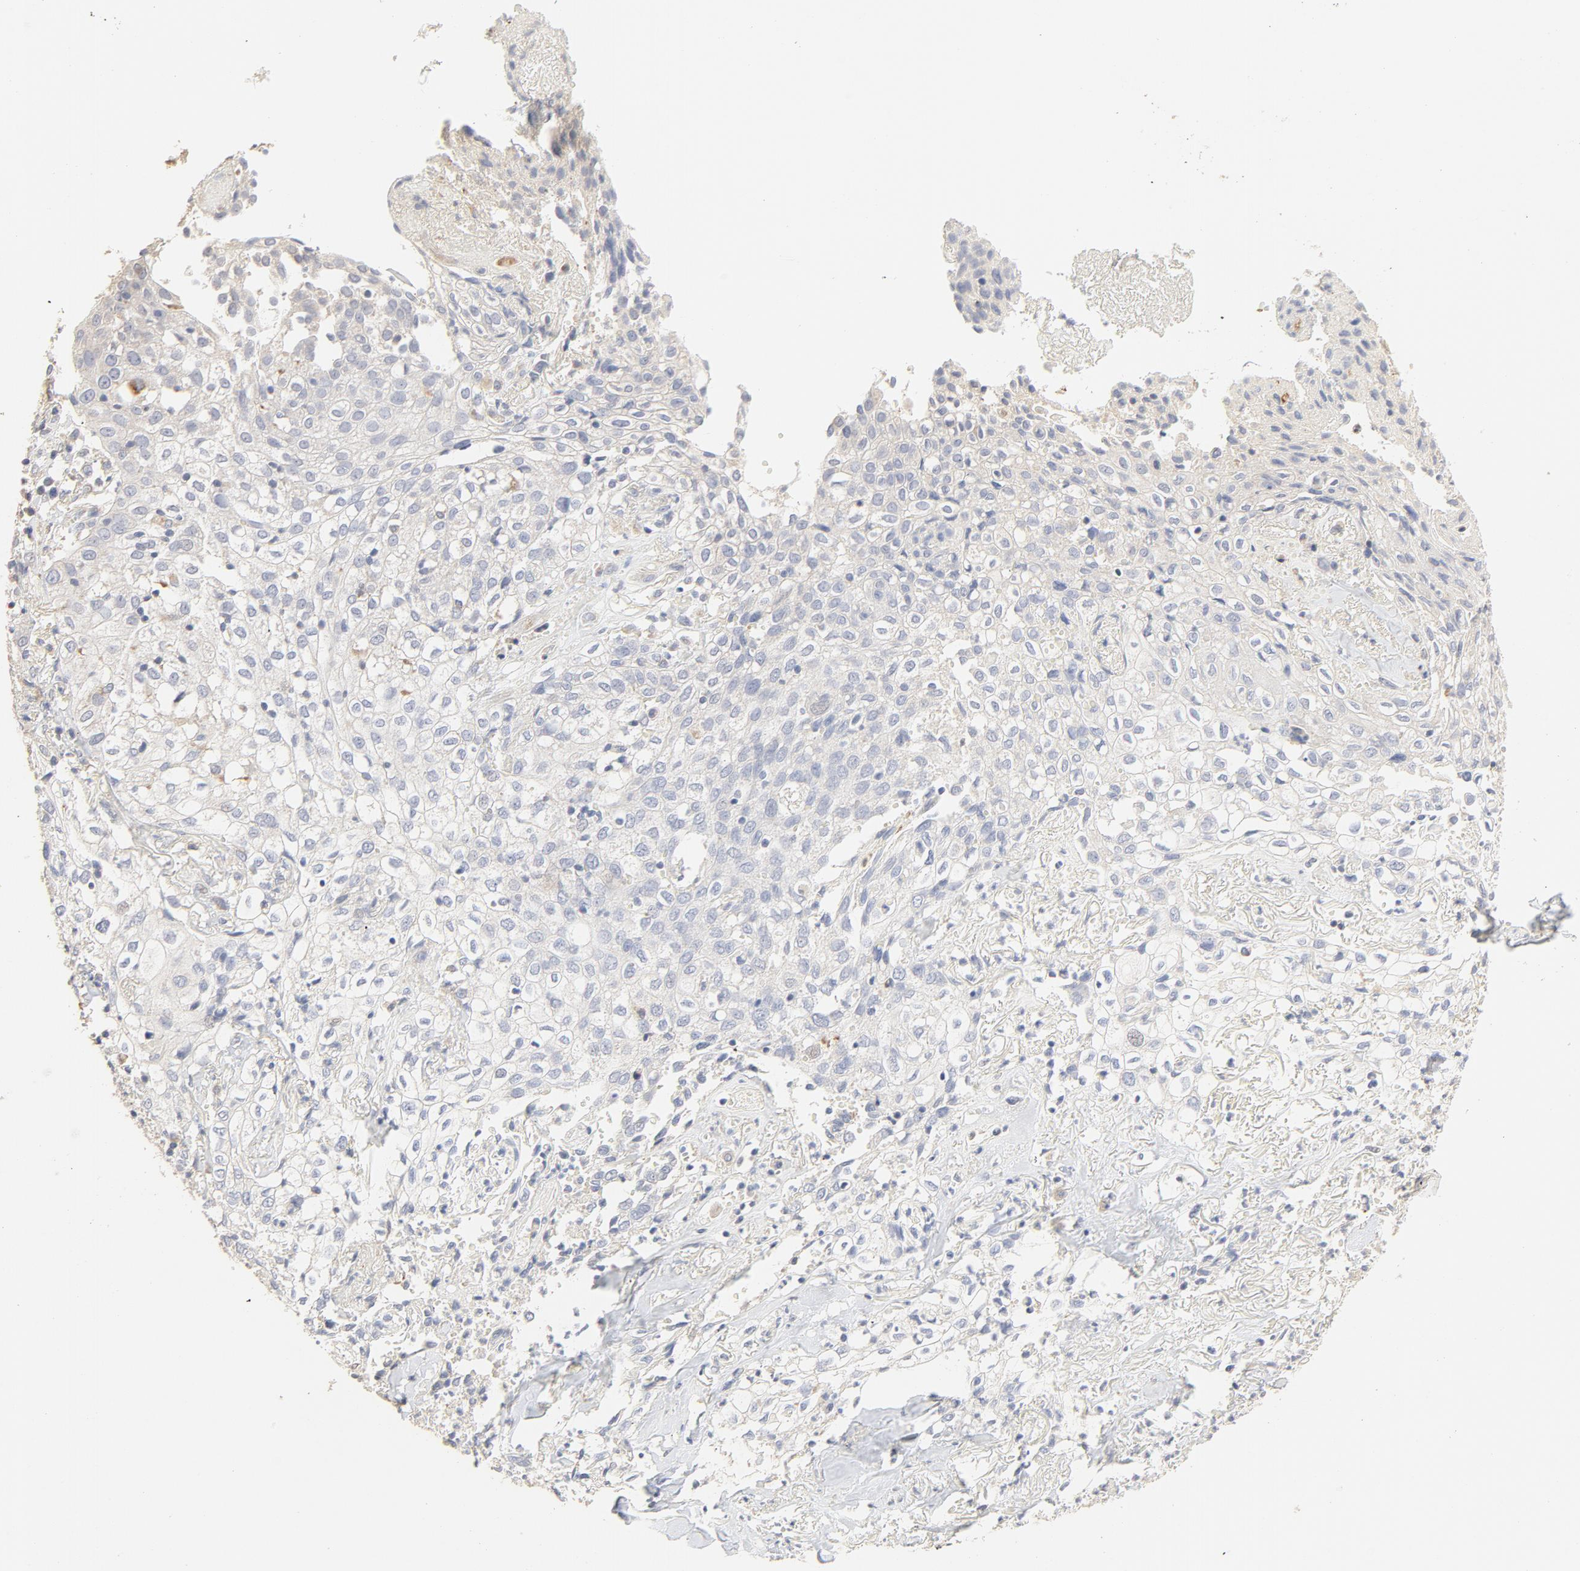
{"staining": {"intensity": "negative", "quantity": "none", "location": "none"}, "tissue": "skin cancer", "cell_type": "Tumor cells", "image_type": "cancer", "snomed": [{"axis": "morphology", "description": "Squamous cell carcinoma, NOS"}, {"axis": "topography", "description": "Skin"}], "caption": "Skin cancer (squamous cell carcinoma) was stained to show a protein in brown. There is no significant expression in tumor cells.", "gene": "FCGBP", "patient": {"sex": "male", "age": 65}}